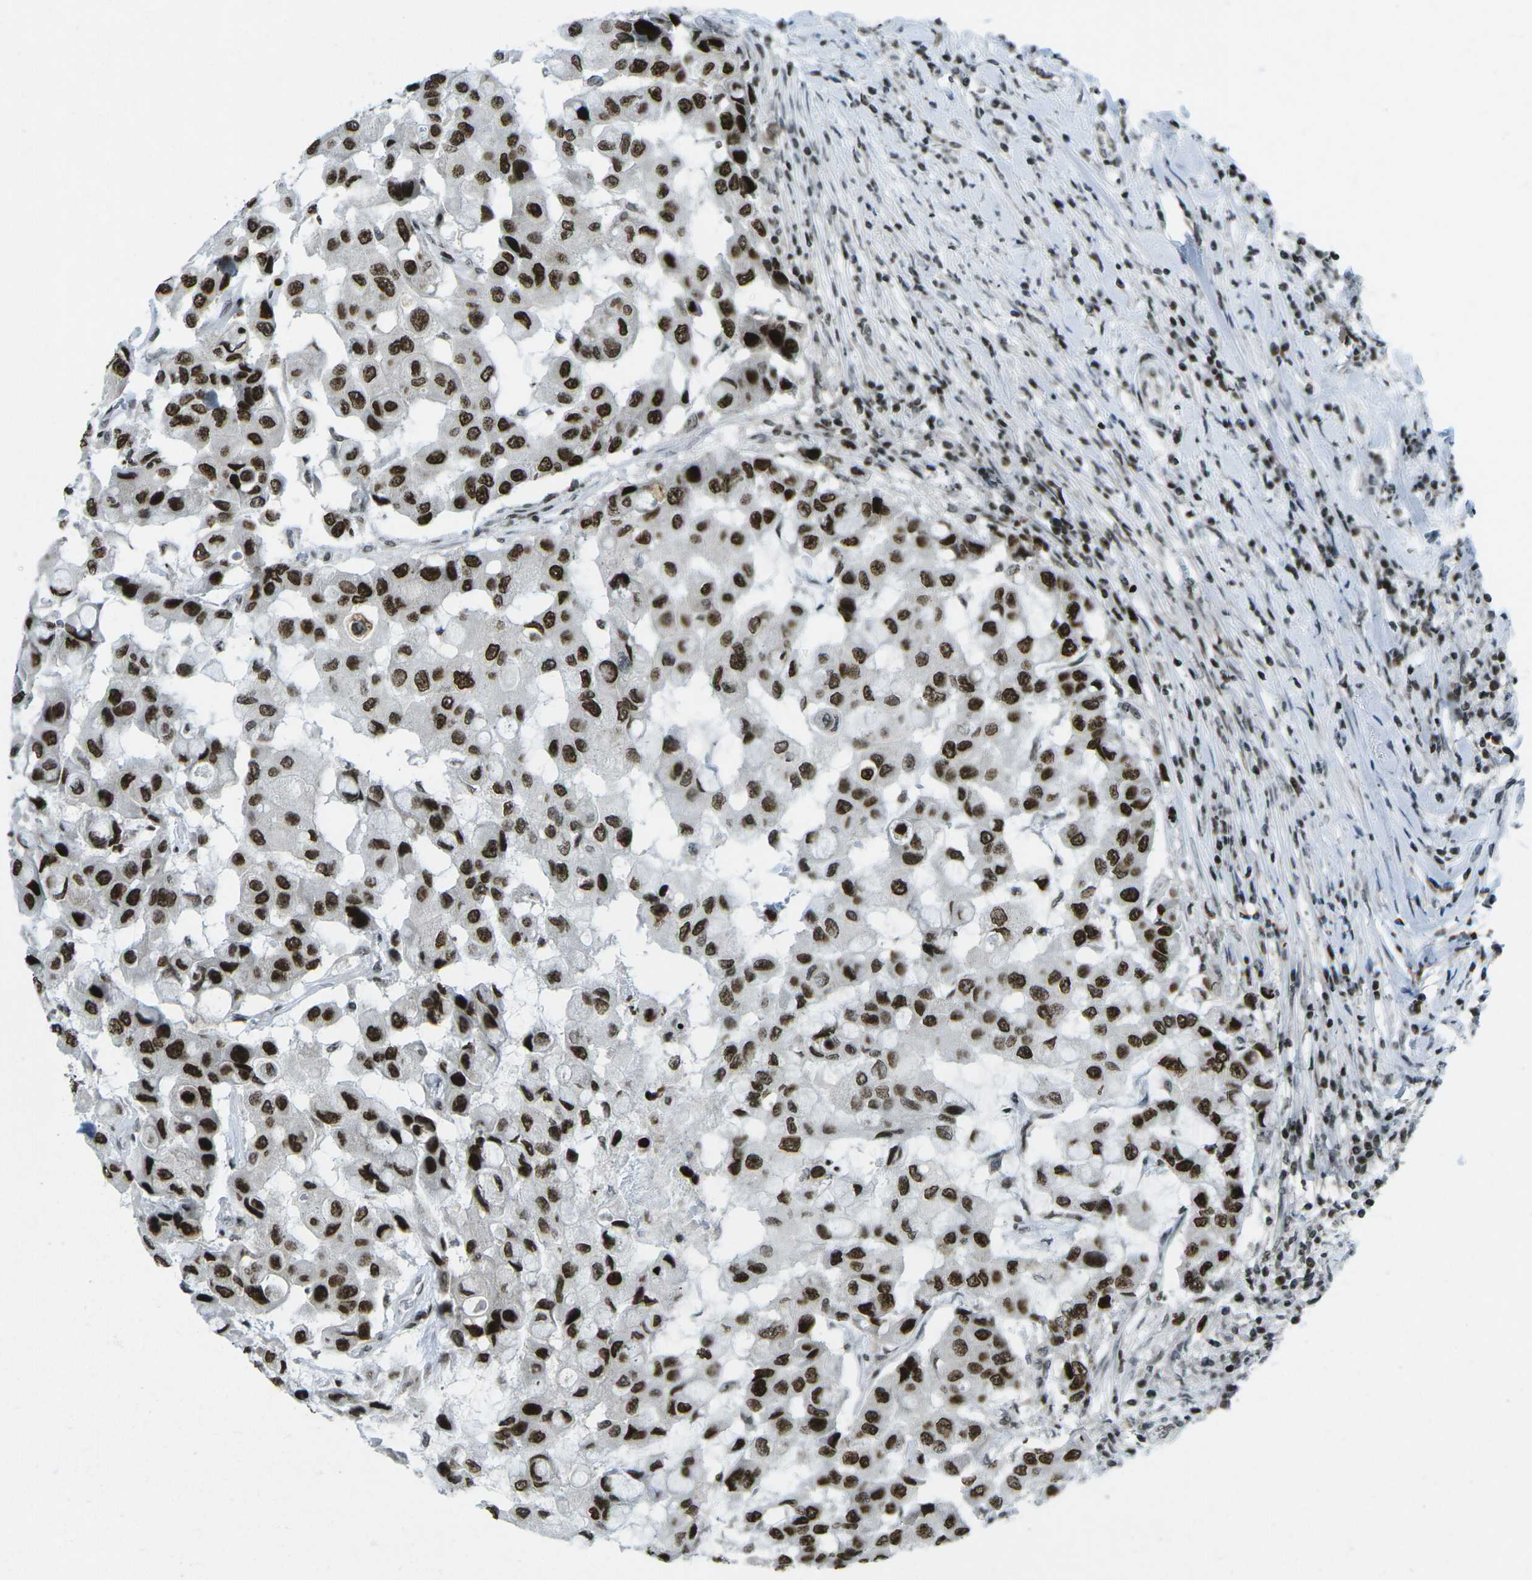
{"staining": {"intensity": "strong", "quantity": ">75%", "location": "nuclear"}, "tissue": "breast cancer", "cell_type": "Tumor cells", "image_type": "cancer", "snomed": [{"axis": "morphology", "description": "Duct carcinoma"}, {"axis": "topography", "description": "Breast"}], "caption": "Breast invasive ductal carcinoma stained with IHC exhibits strong nuclear positivity in approximately >75% of tumor cells. Using DAB (brown) and hematoxylin (blue) stains, captured at high magnification using brightfield microscopy.", "gene": "EME1", "patient": {"sex": "female", "age": 27}}